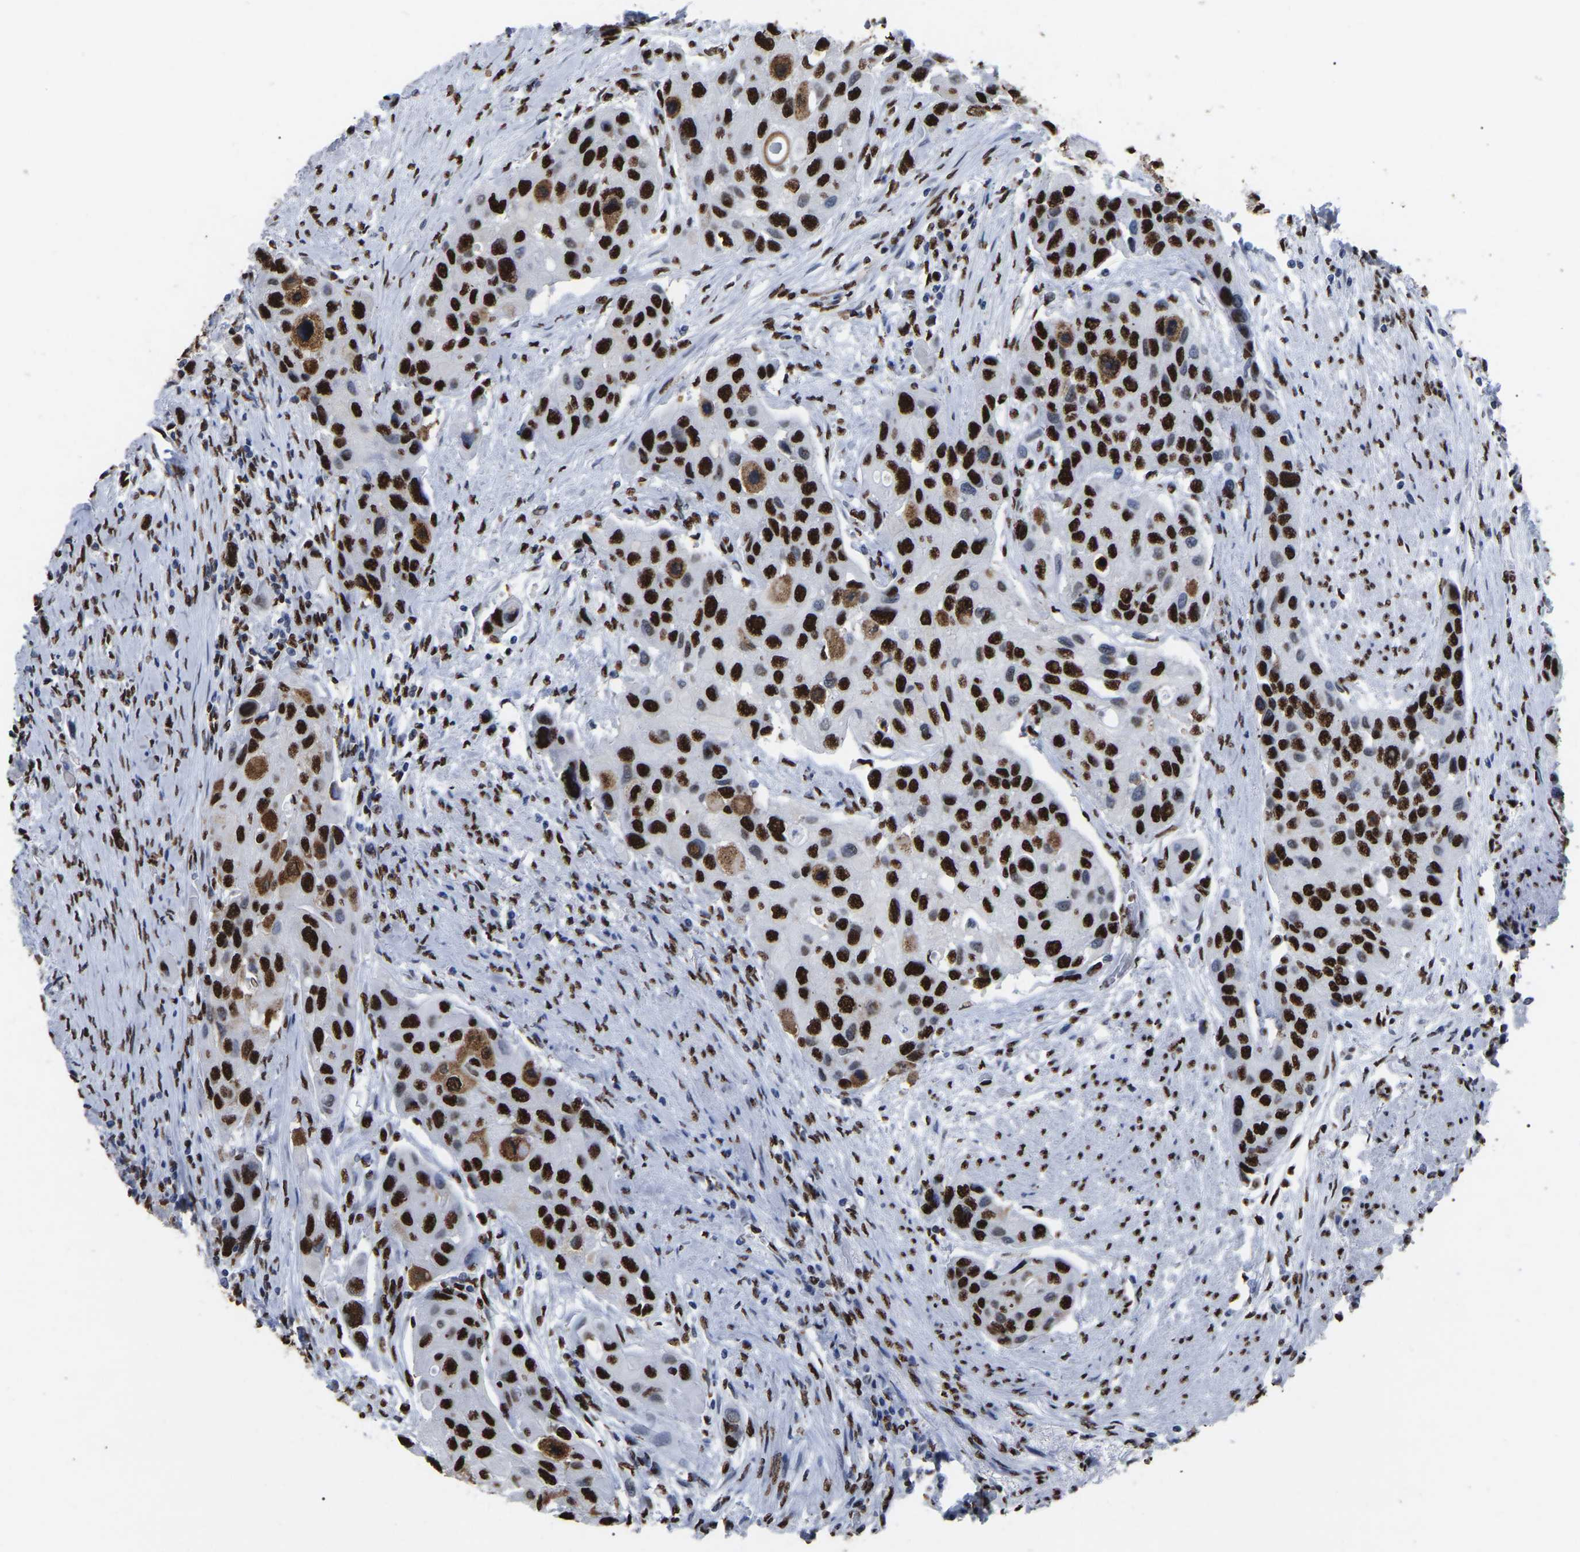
{"staining": {"intensity": "strong", "quantity": ">75%", "location": "nuclear"}, "tissue": "urothelial cancer", "cell_type": "Tumor cells", "image_type": "cancer", "snomed": [{"axis": "morphology", "description": "Urothelial carcinoma, High grade"}, {"axis": "topography", "description": "Urinary bladder"}], "caption": "Urothelial cancer stained with DAB immunohistochemistry (IHC) reveals high levels of strong nuclear positivity in approximately >75% of tumor cells.", "gene": "RBL2", "patient": {"sex": "female", "age": 56}}